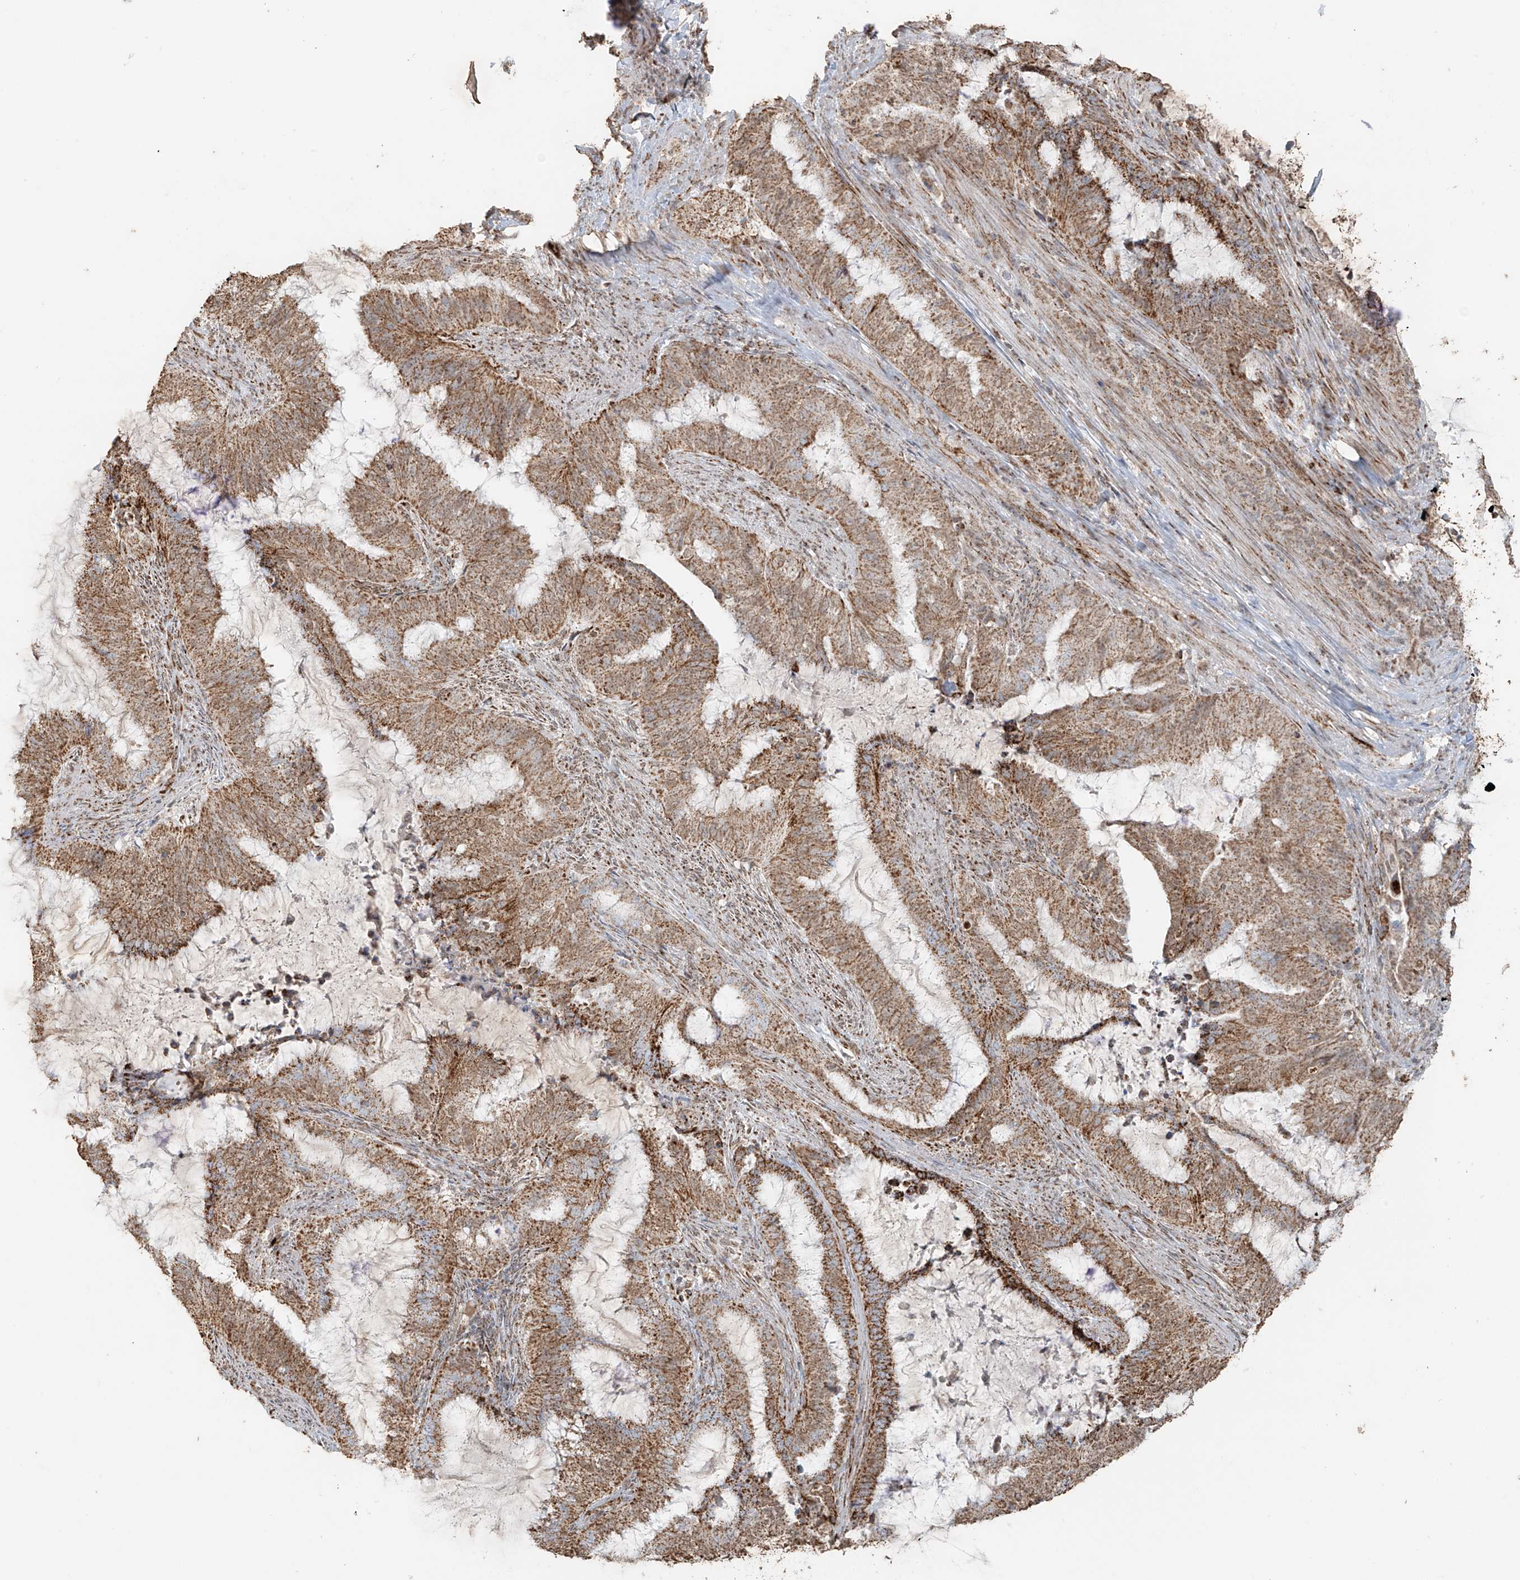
{"staining": {"intensity": "moderate", "quantity": ">75%", "location": "cytoplasmic/membranous"}, "tissue": "endometrial cancer", "cell_type": "Tumor cells", "image_type": "cancer", "snomed": [{"axis": "morphology", "description": "Adenocarcinoma, NOS"}, {"axis": "topography", "description": "Endometrium"}], "caption": "The micrograph demonstrates a brown stain indicating the presence of a protein in the cytoplasmic/membranous of tumor cells in adenocarcinoma (endometrial). (Stains: DAB (3,3'-diaminobenzidine) in brown, nuclei in blue, Microscopy: brightfield microscopy at high magnification).", "gene": "MIPEP", "patient": {"sex": "female", "age": 51}}